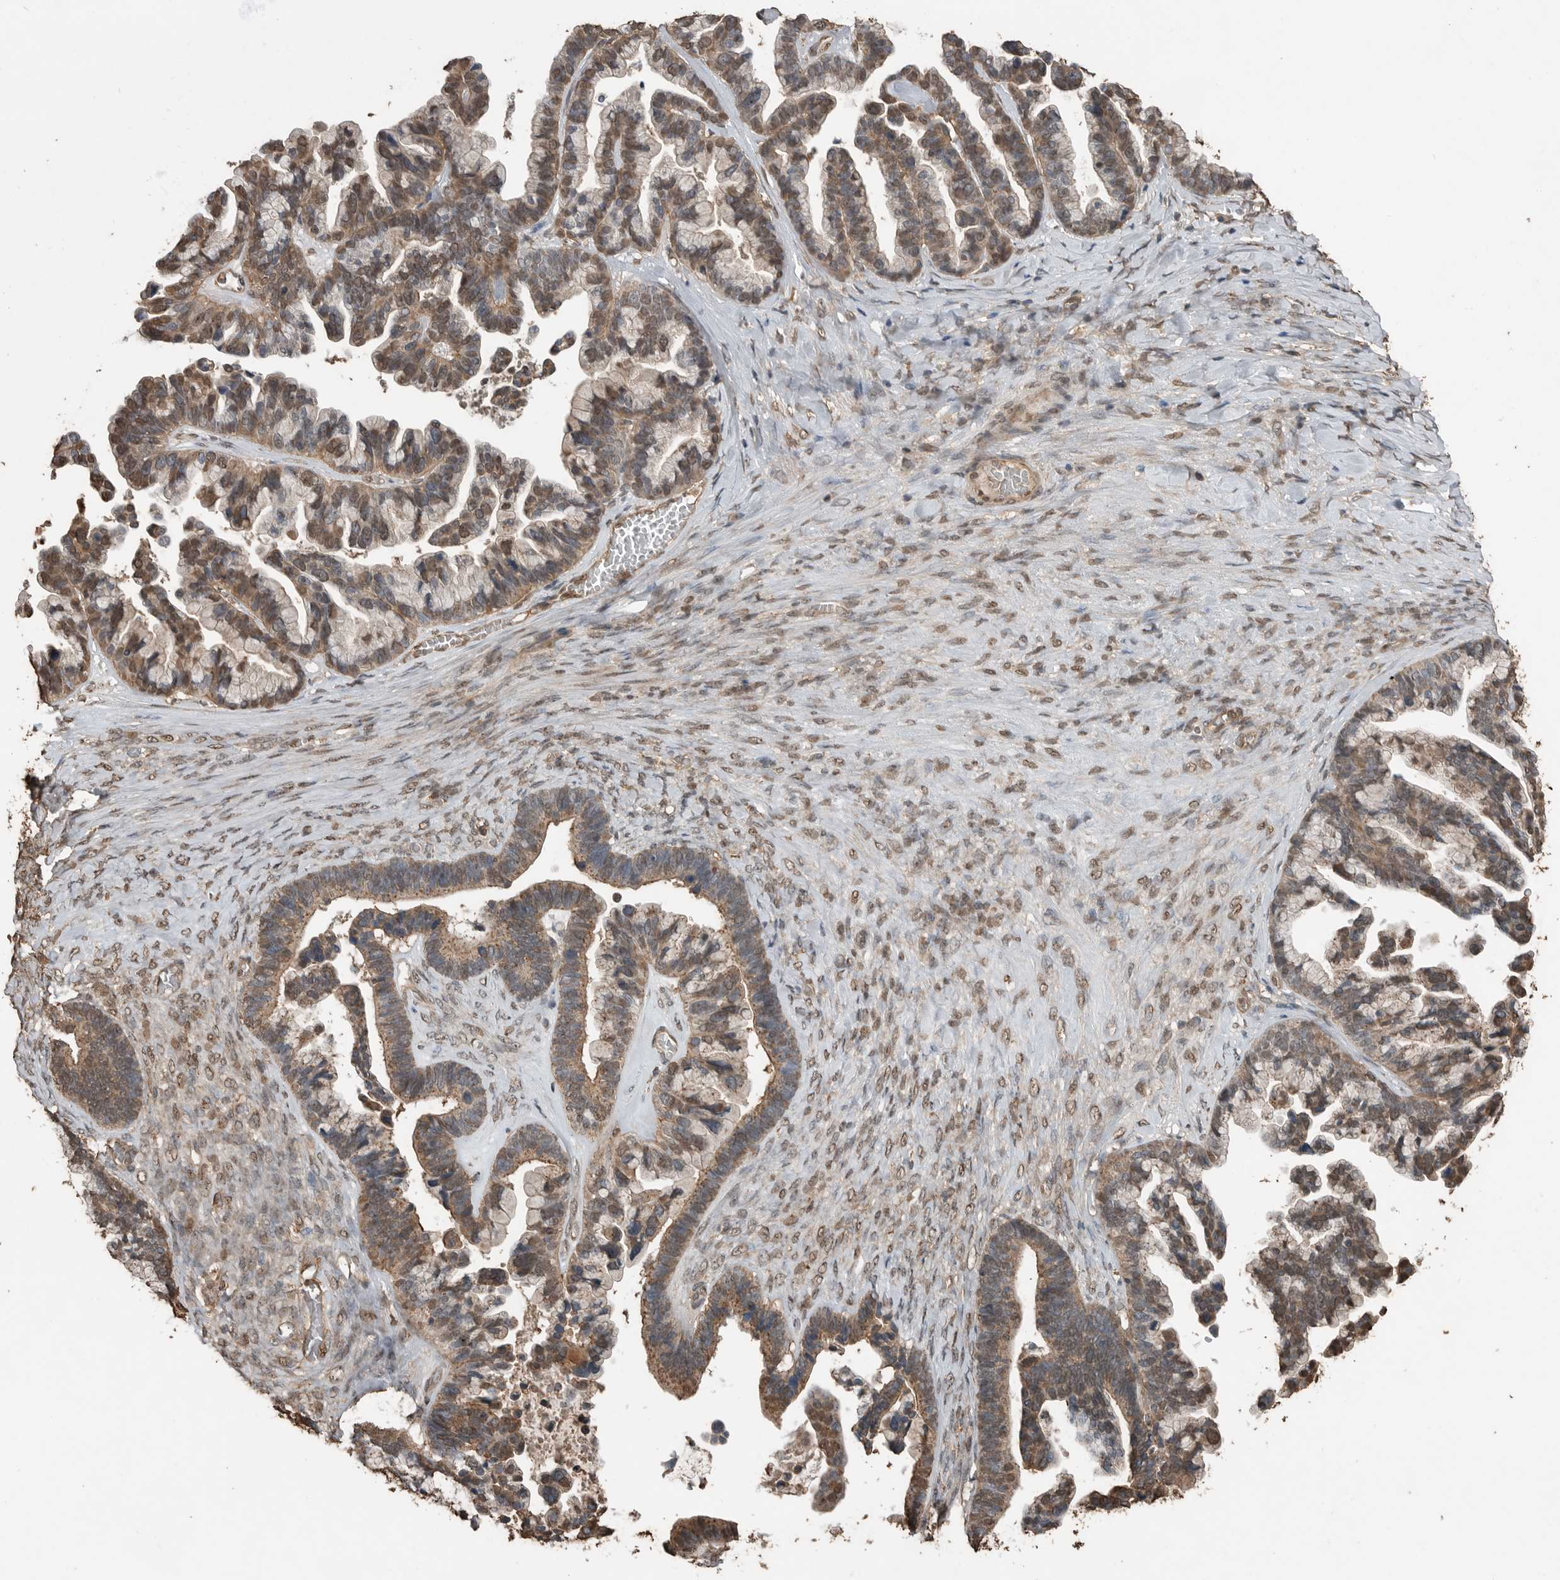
{"staining": {"intensity": "moderate", "quantity": ">75%", "location": "cytoplasmic/membranous,nuclear"}, "tissue": "ovarian cancer", "cell_type": "Tumor cells", "image_type": "cancer", "snomed": [{"axis": "morphology", "description": "Cystadenocarcinoma, serous, NOS"}, {"axis": "topography", "description": "Ovary"}], "caption": "High-power microscopy captured an immunohistochemistry (IHC) photomicrograph of ovarian serous cystadenocarcinoma, revealing moderate cytoplasmic/membranous and nuclear staining in about >75% of tumor cells.", "gene": "BLZF1", "patient": {"sex": "female", "age": 56}}